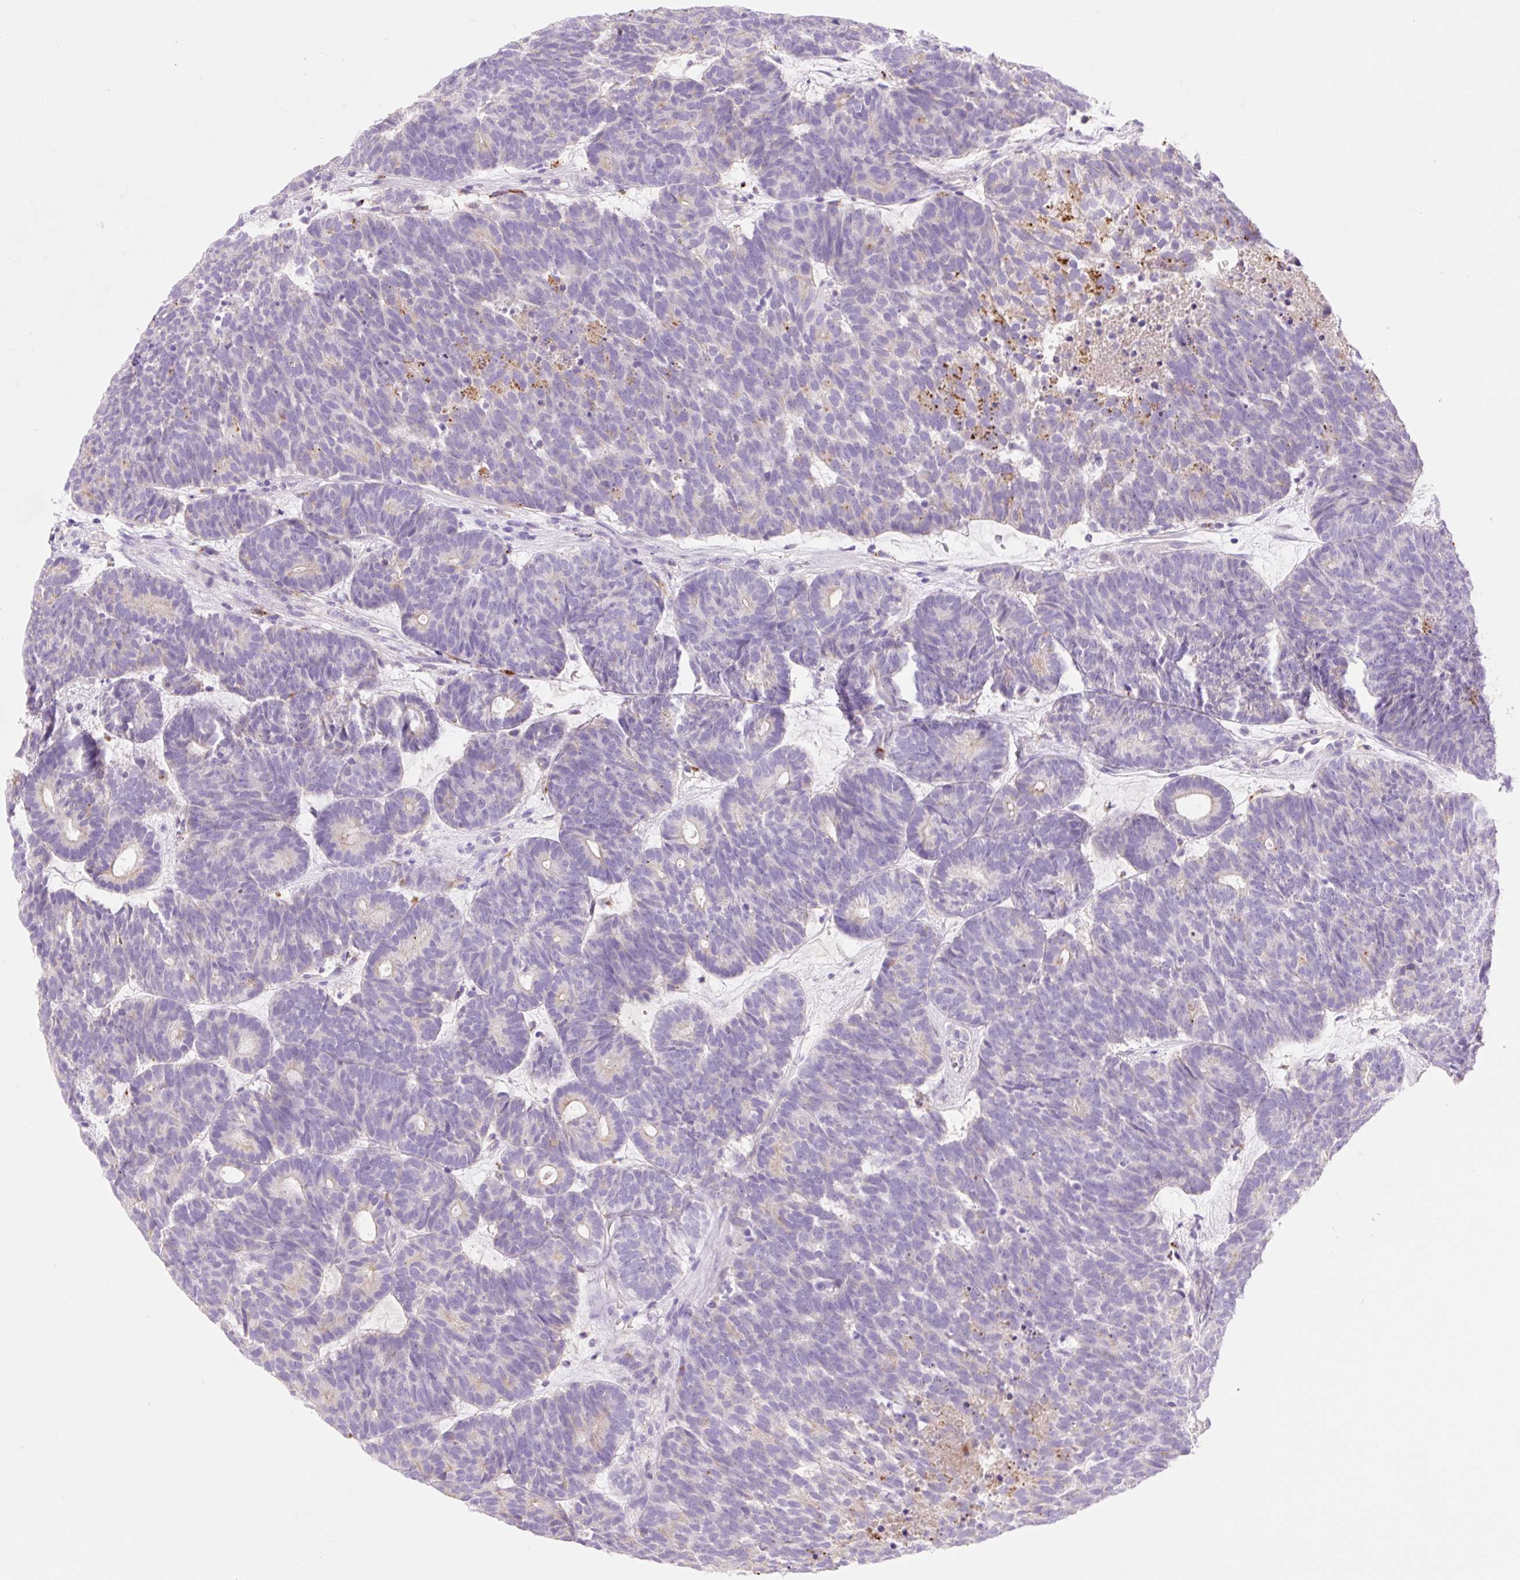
{"staining": {"intensity": "negative", "quantity": "none", "location": "none"}, "tissue": "head and neck cancer", "cell_type": "Tumor cells", "image_type": "cancer", "snomed": [{"axis": "morphology", "description": "Adenocarcinoma, NOS"}, {"axis": "topography", "description": "Head-Neck"}], "caption": "Tumor cells are negative for brown protein staining in adenocarcinoma (head and neck). The staining is performed using DAB brown chromogen with nuclei counter-stained in using hematoxylin.", "gene": "HEXA", "patient": {"sex": "female", "age": 81}}